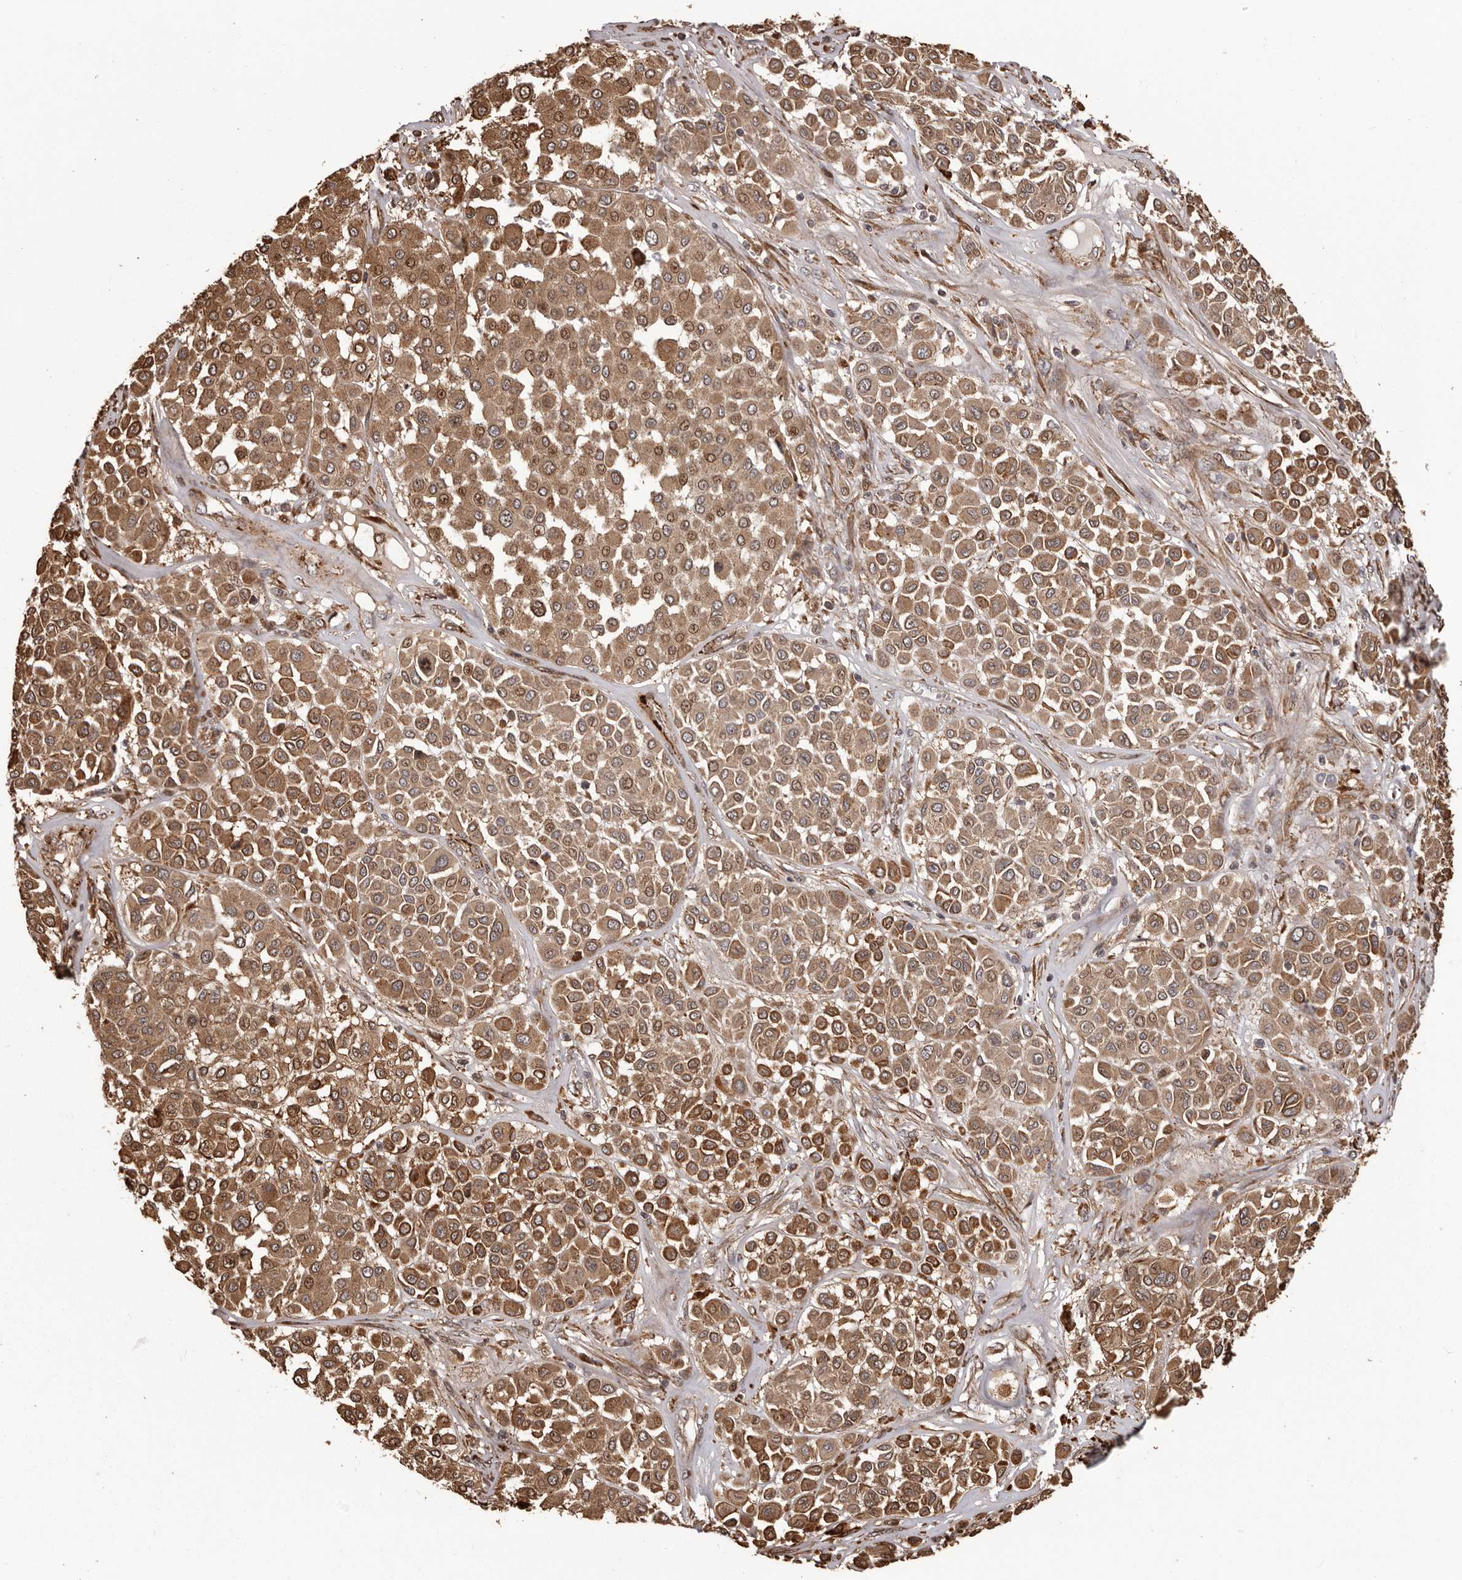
{"staining": {"intensity": "moderate", "quantity": ">75%", "location": "cytoplasmic/membranous"}, "tissue": "melanoma", "cell_type": "Tumor cells", "image_type": "cancer", "snomed": [{"axis": "morphology", "description": "Malignant melanoma, Metastatic site"}, {"axis": "topography", "description": "Soft tissue"}], "caption": "Melanoma was stained to show a protein in brown. There is medium levels of moderate cytoplasmic/membranous expression in approximately >75% of tumor cells.", "gene": "MTO1", "patient": {"sex": "male", "age": 41}}